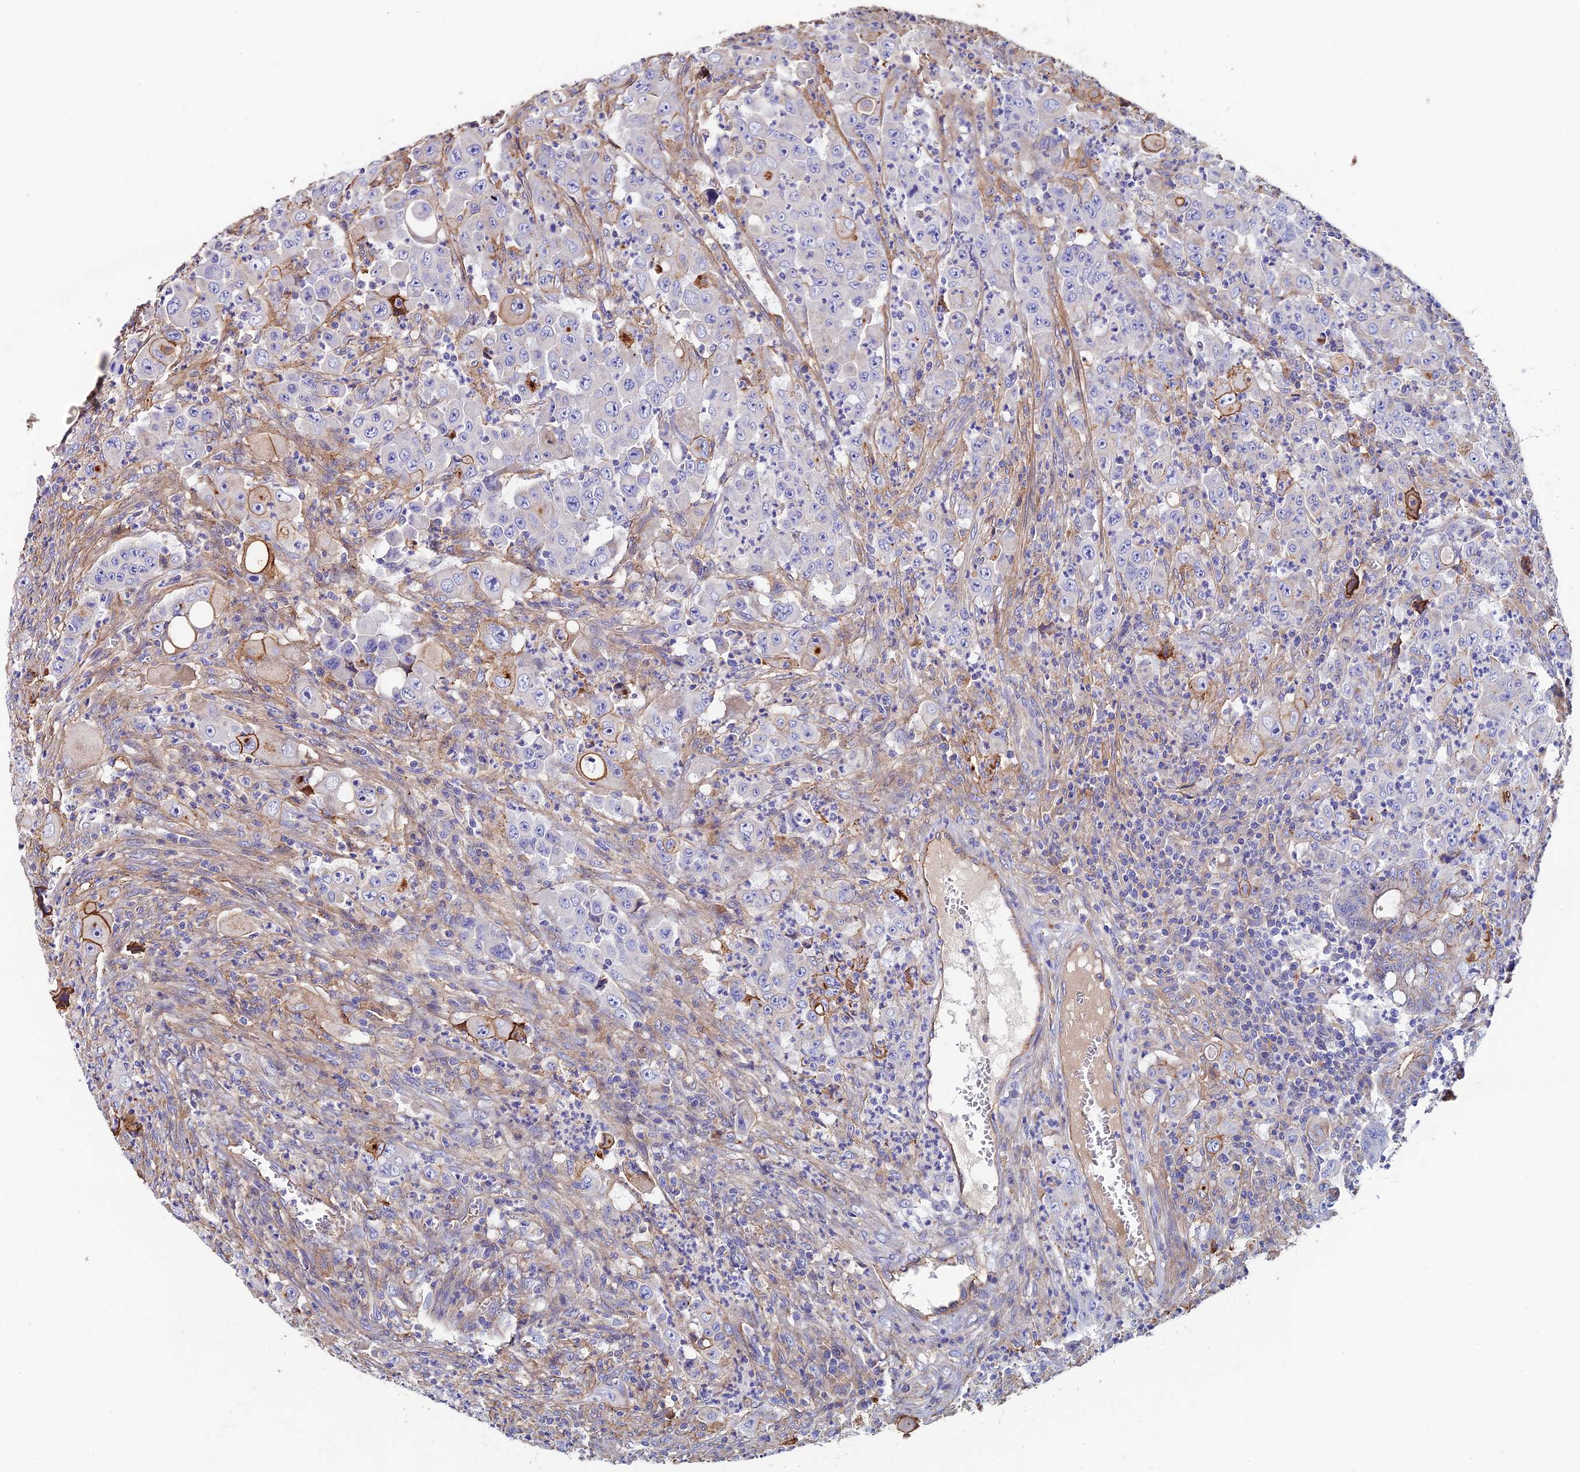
{"staining": {"intensity": "moderate", "quantity": "<25%", "location": "cytoplasmic/membranous"}, "tissue": "colorectal cancer", "cell_type": "Tumor cells", "image_type": "cancer", "snomed": [{"axis": "morphology", "description": "Adenocarcinoma, NOS"}, {"axis": "topography", "description": "Colon"}], "caption": "Immunohistochemistry histopathology image of human adenocarcinoma (colorectal) stained for a protein (brown), which exhibits low levels of moderate cytoplasmic/membranous expression in approximately <25% of tumor cells.", "gene": "C6", "patient": {"sex": "male", "age": 51}}